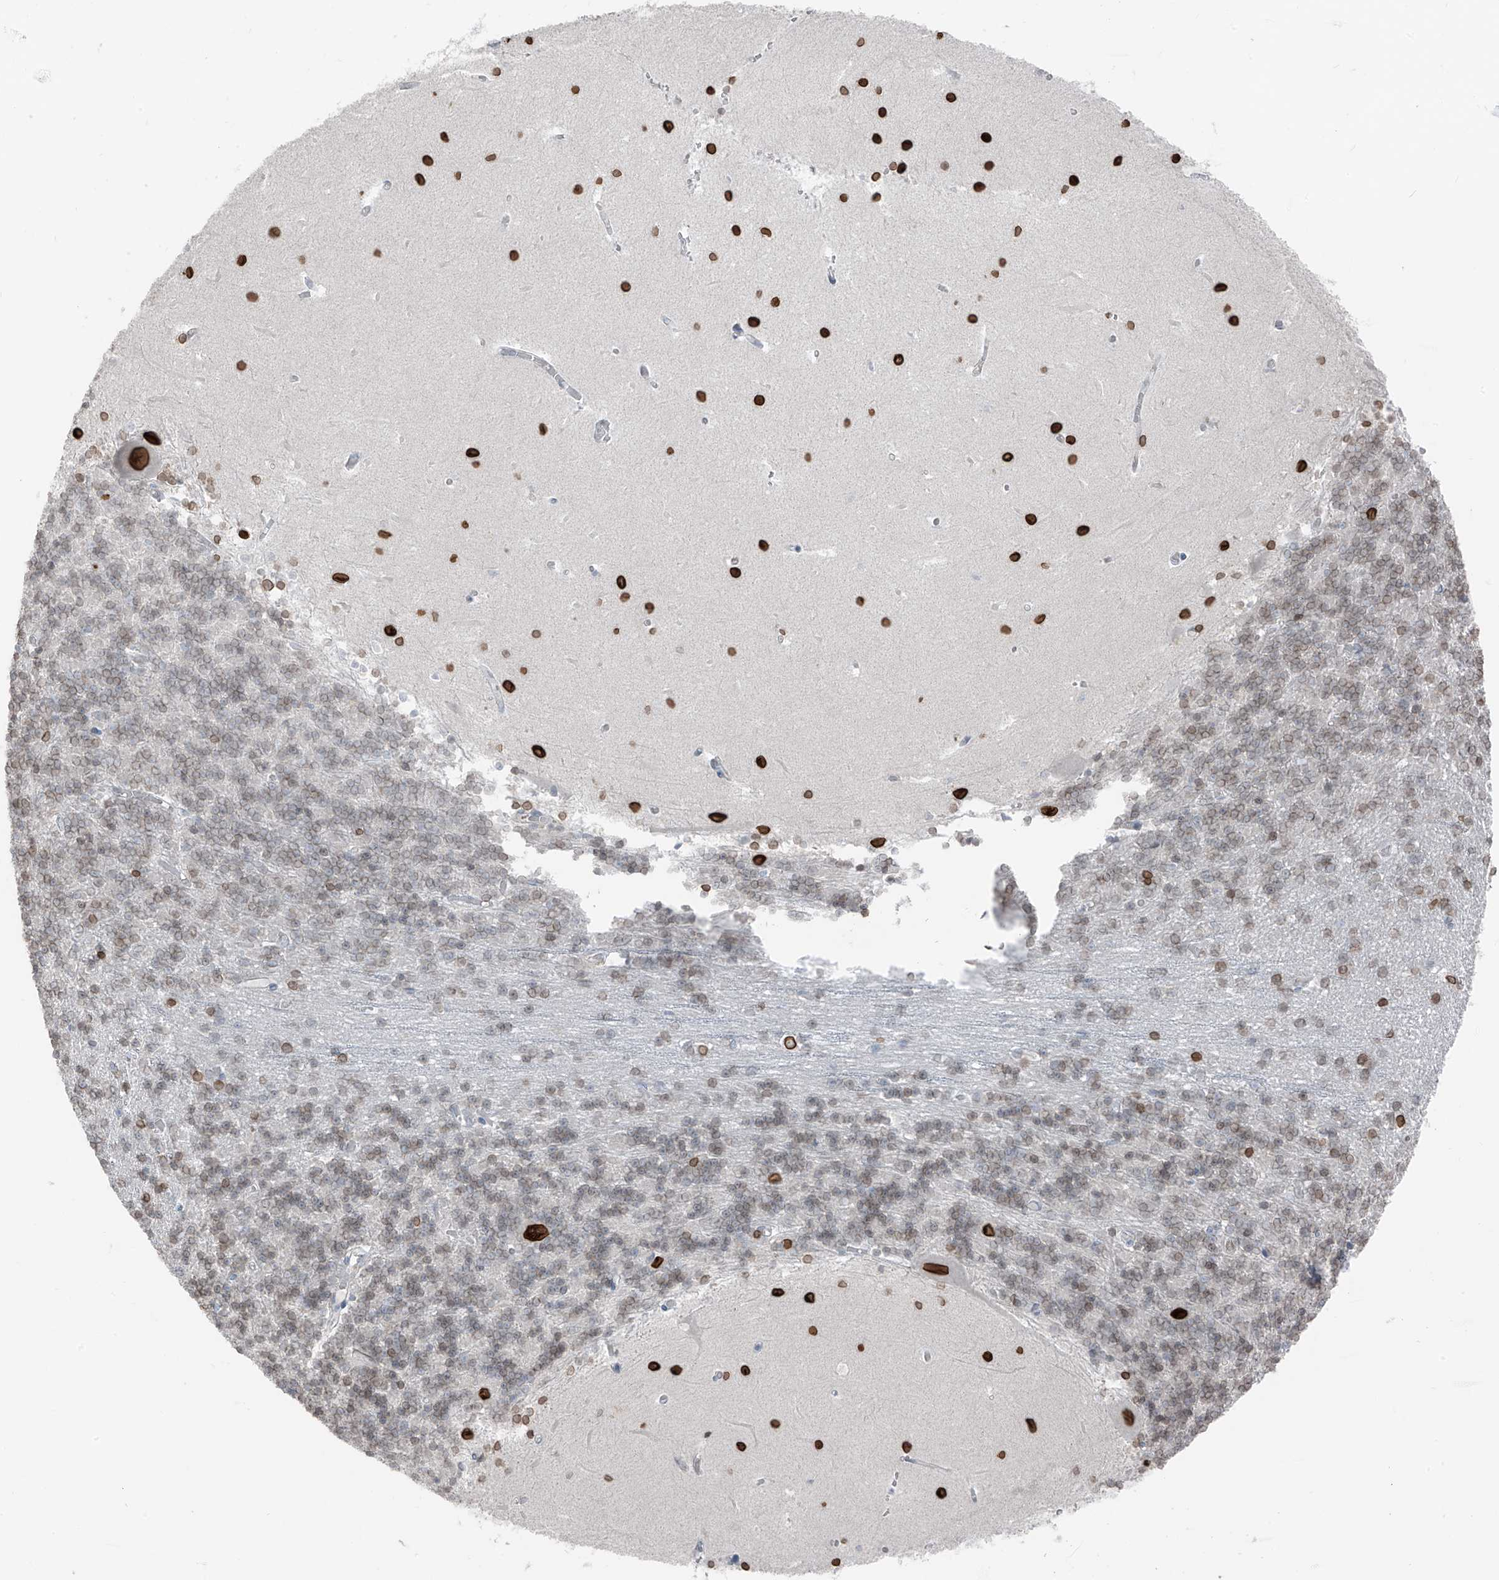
{"staining": {"intensity": "moderate", "quantity": "<25%", "location": "nuclear"}, "tissue": "cerebellum", "cell_type": "Cells in granular layer", "image_type": "normal", "snomed": [{"axis": "morphology", "description": "Normal tissue, NOS"}, {"axis": "topography", "description": "Cerebellum"}], "caption": "A brown stain labels moderate nuclear staining of a protein in cells in granular layer of unremarkable human cerebellum. Ihc stains the protein of interest in brown and the nuclei are stained blue.", "gene": "PRDM6", "patient": {"sex": "male", "age": 37}}